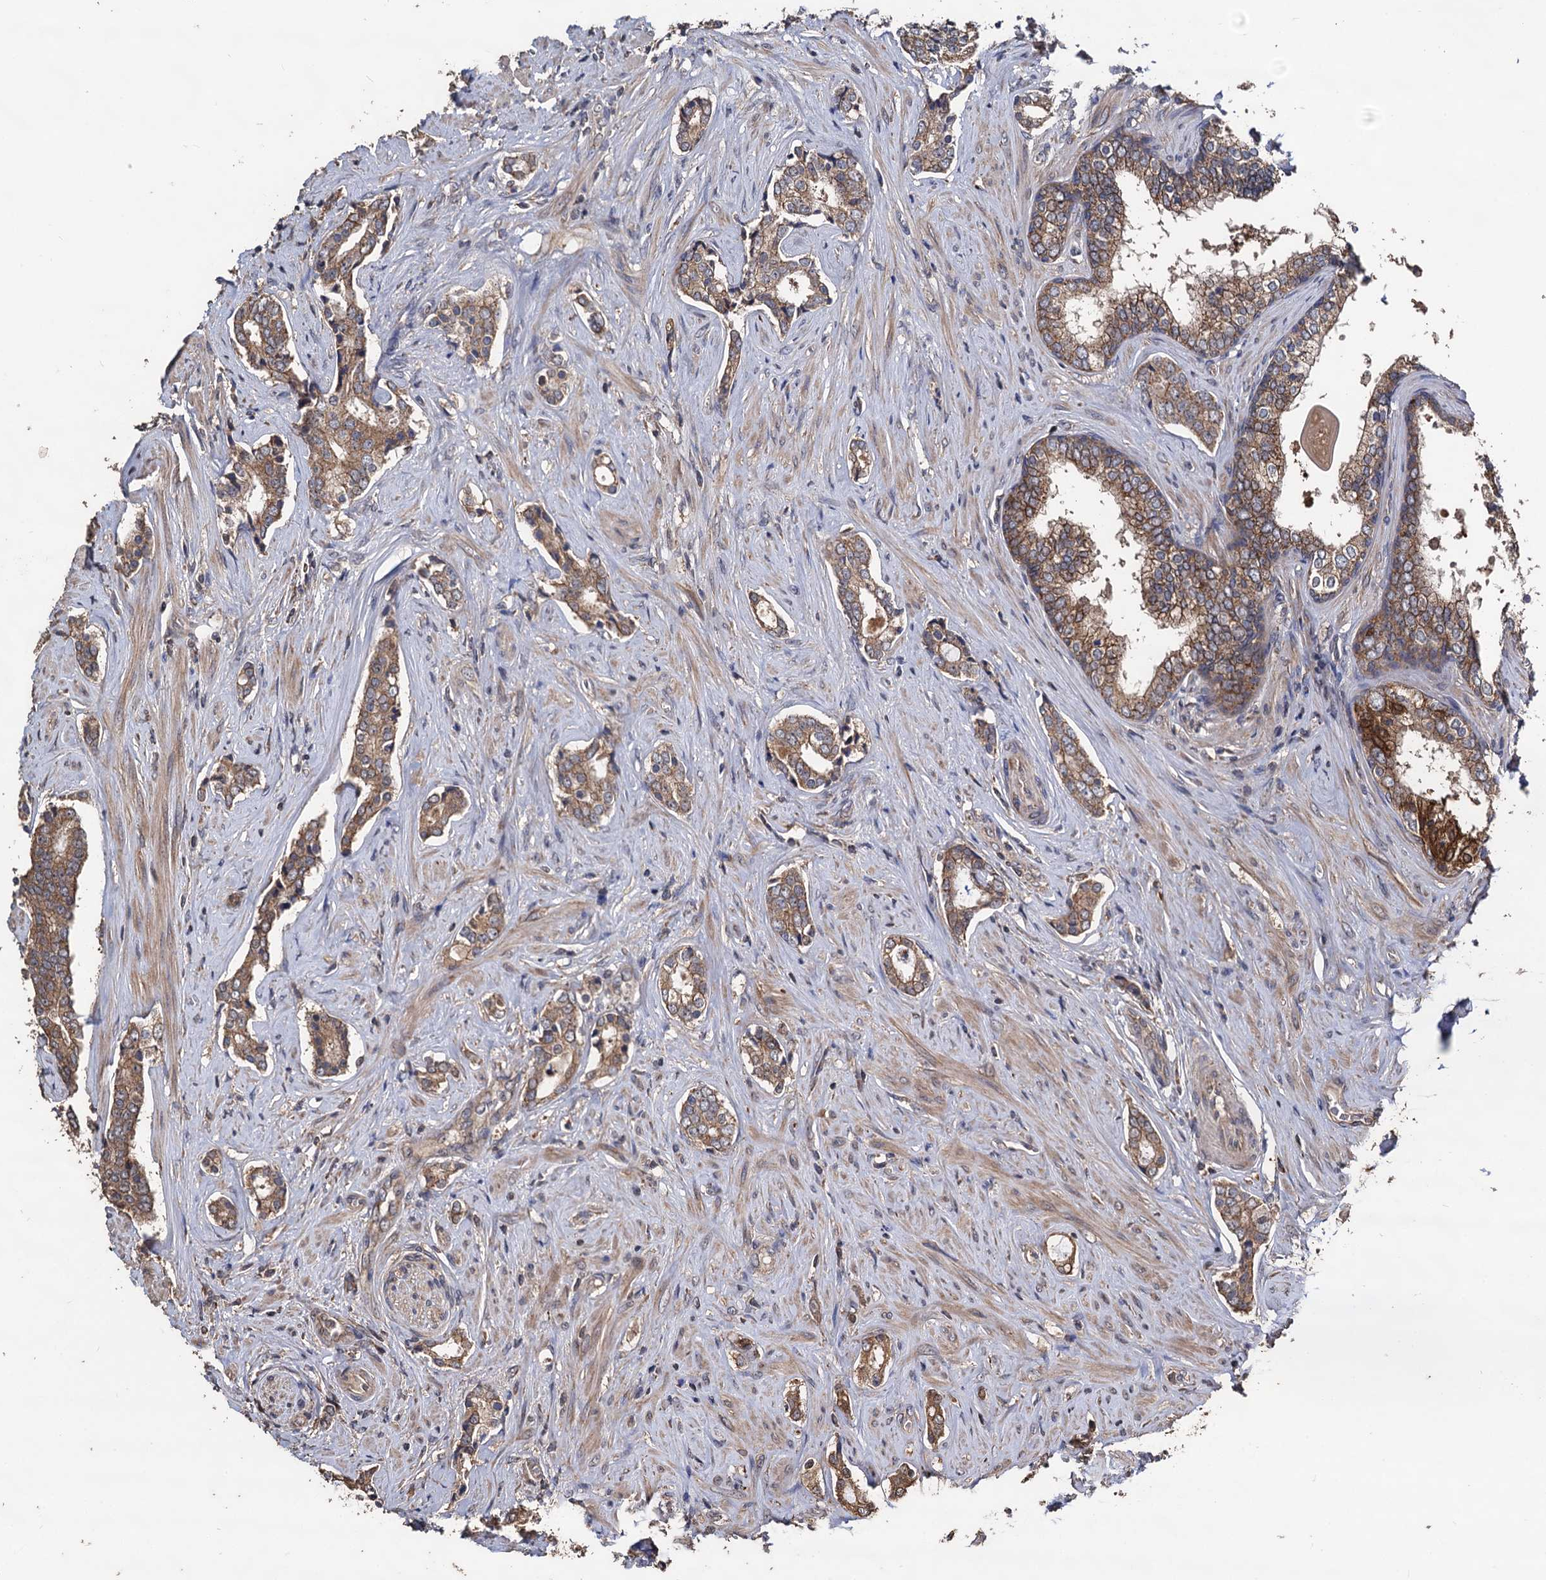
{"staining": {"intensity": "moderate", "quantity": ">75%", "location": "cytoplasmic/membranous"}, "tissue": "prostate cancer", "cell_type": "Tumor cells", "image_type": "cancer", "snomed": [{"axis": "morphology", "description": "Adenocarcinoma, High grade"}, {"axis": "topography", "description": "Prostate"}], "caption": "This image demonstrates IHC staining of human prostate high-grade adenocarcinoma, with medium moderate cytoplasmic/membranous expression in approximately >75% of tumor cells.", "gene": "PPTC7", "patient": {"sex": "male", "age": 63}}